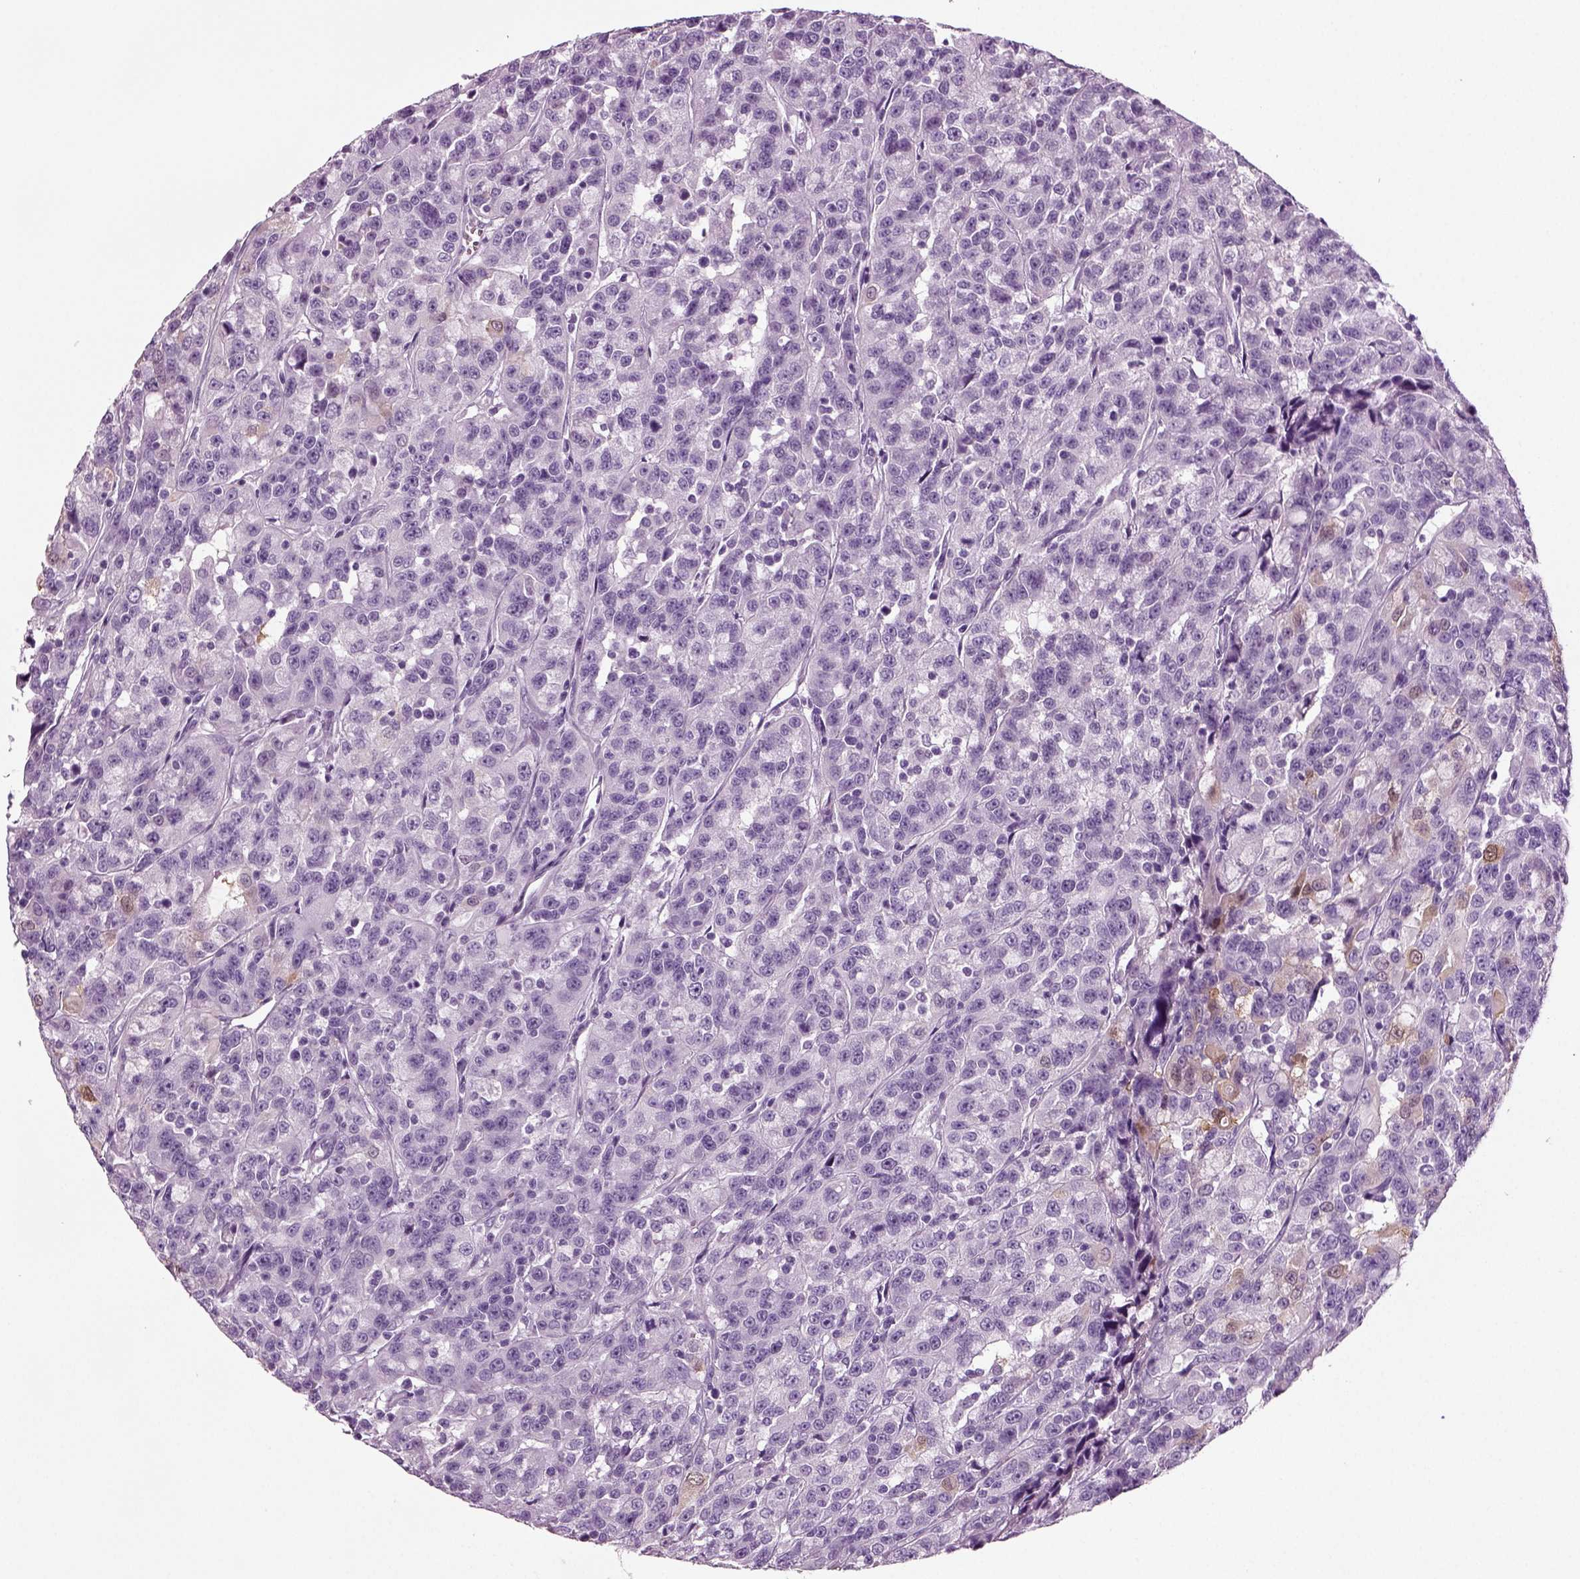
{"staining": {"intensity": "weak", "quantity": "<25%", "location": "cytoplasmic/membranous"}, "tissue": "urothelial cancer", "cell_type": "Tumor cells", "image_type": "cancer", "snomed": [{"axis": "morphology", "description": "Urothelial carcinoma, NOS"}, {"axis": "morphology", "description": "Urothelial carcinoma, High grade"}, {"axis": "topography", "description": "Urinary bladder"}], "caption": "There is no significant positivity in tumor cells of transitional cell carcinoma.", "gene": "CRABP1", "patient": {"sex": "female", "age": 73}}